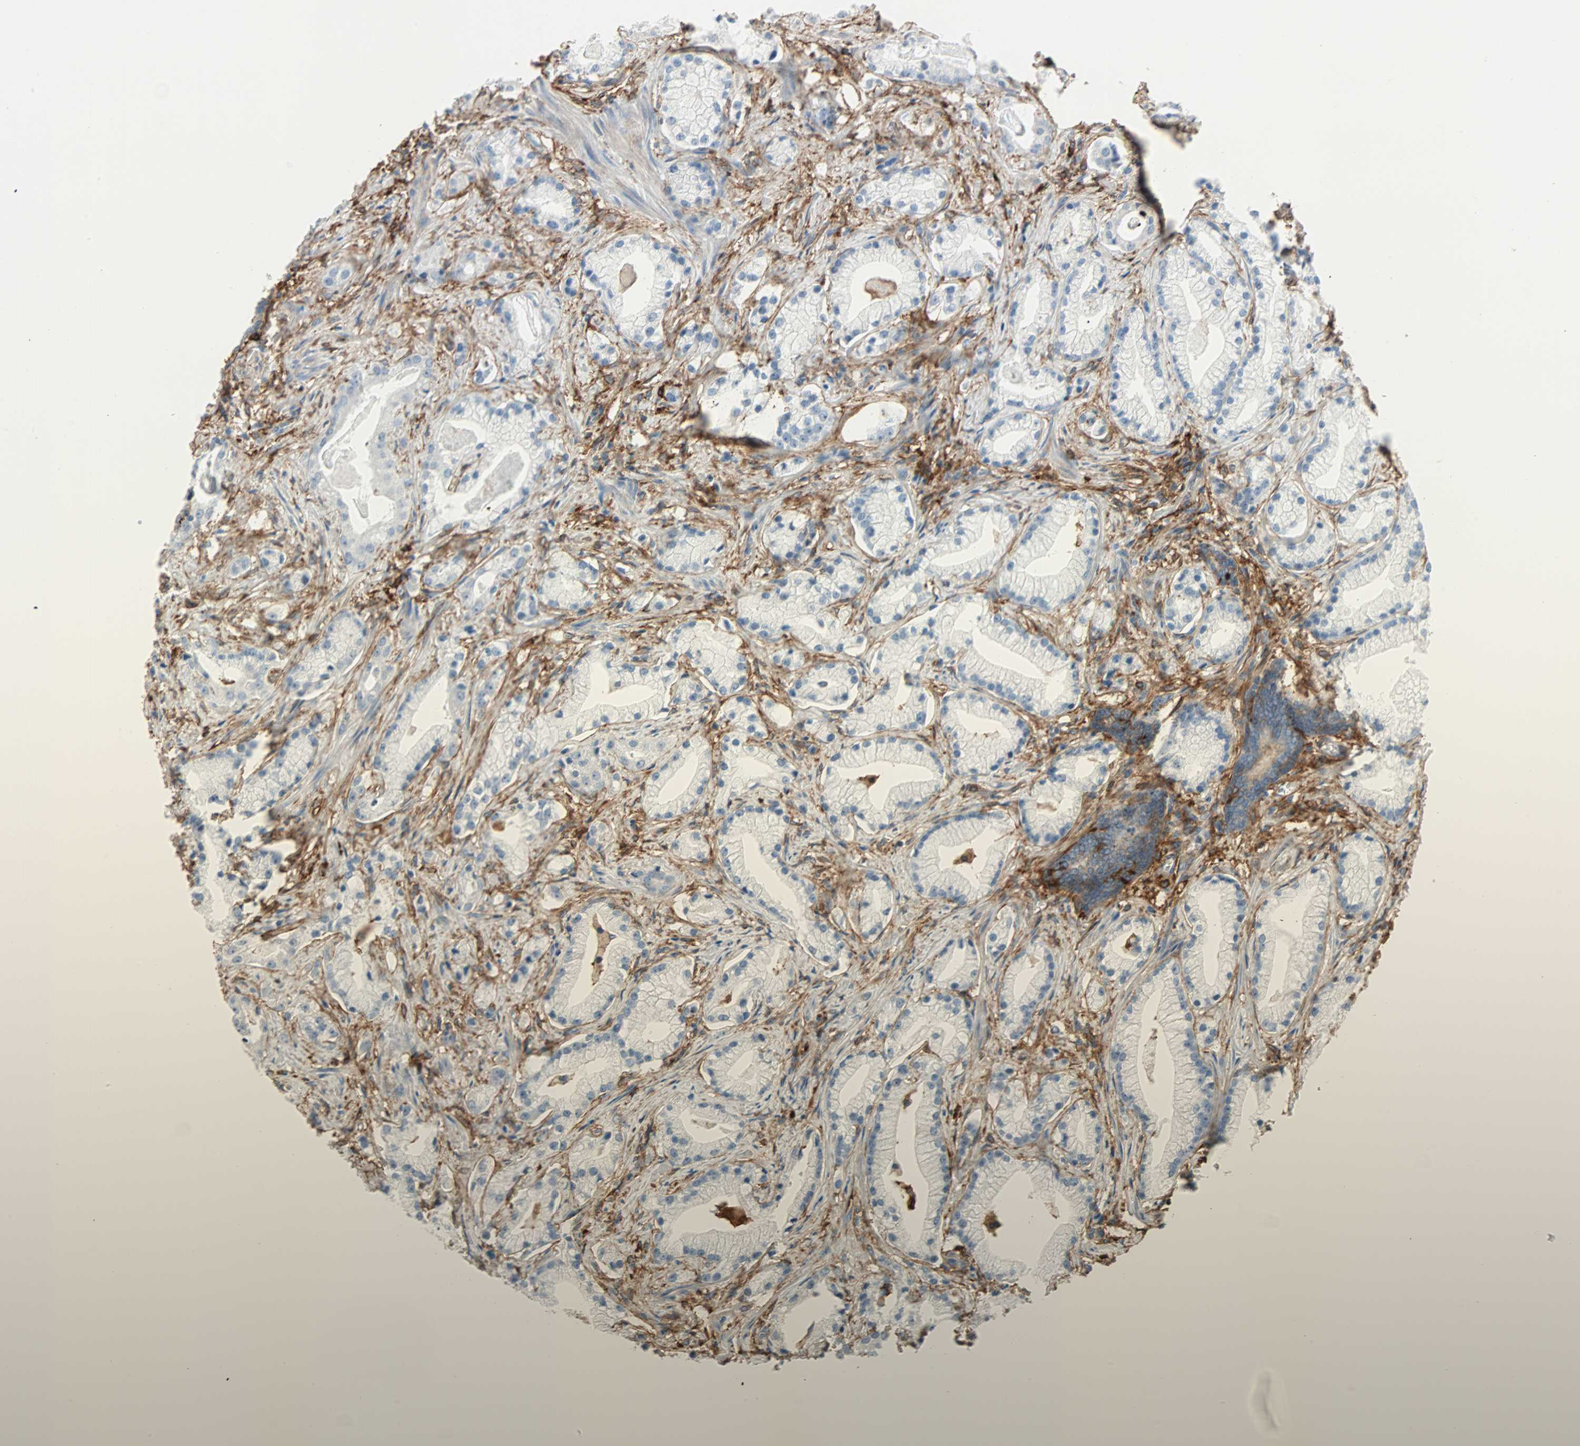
{"staining": {"intensity": "negative", "quantity": "none", "location": "none"}, "tissue": "prostate cancer", "cell_type": "Tumor cells", "image_type": "cancer", "snomed": [{"axis": "morphology", "description": "Adenocarcinoma, Low grade"}, {"axis": "topography", "description": "Prostate"}], "caption": "A high-resolution histopathology image shows immunohistochemistry (IHC) staining of adenocarcinoma (low-grade) (prostate), which displays no significant positivity in tumor cells.", "gene": "EPB41L2", "patient": {"sex": "male", "age": 59}}